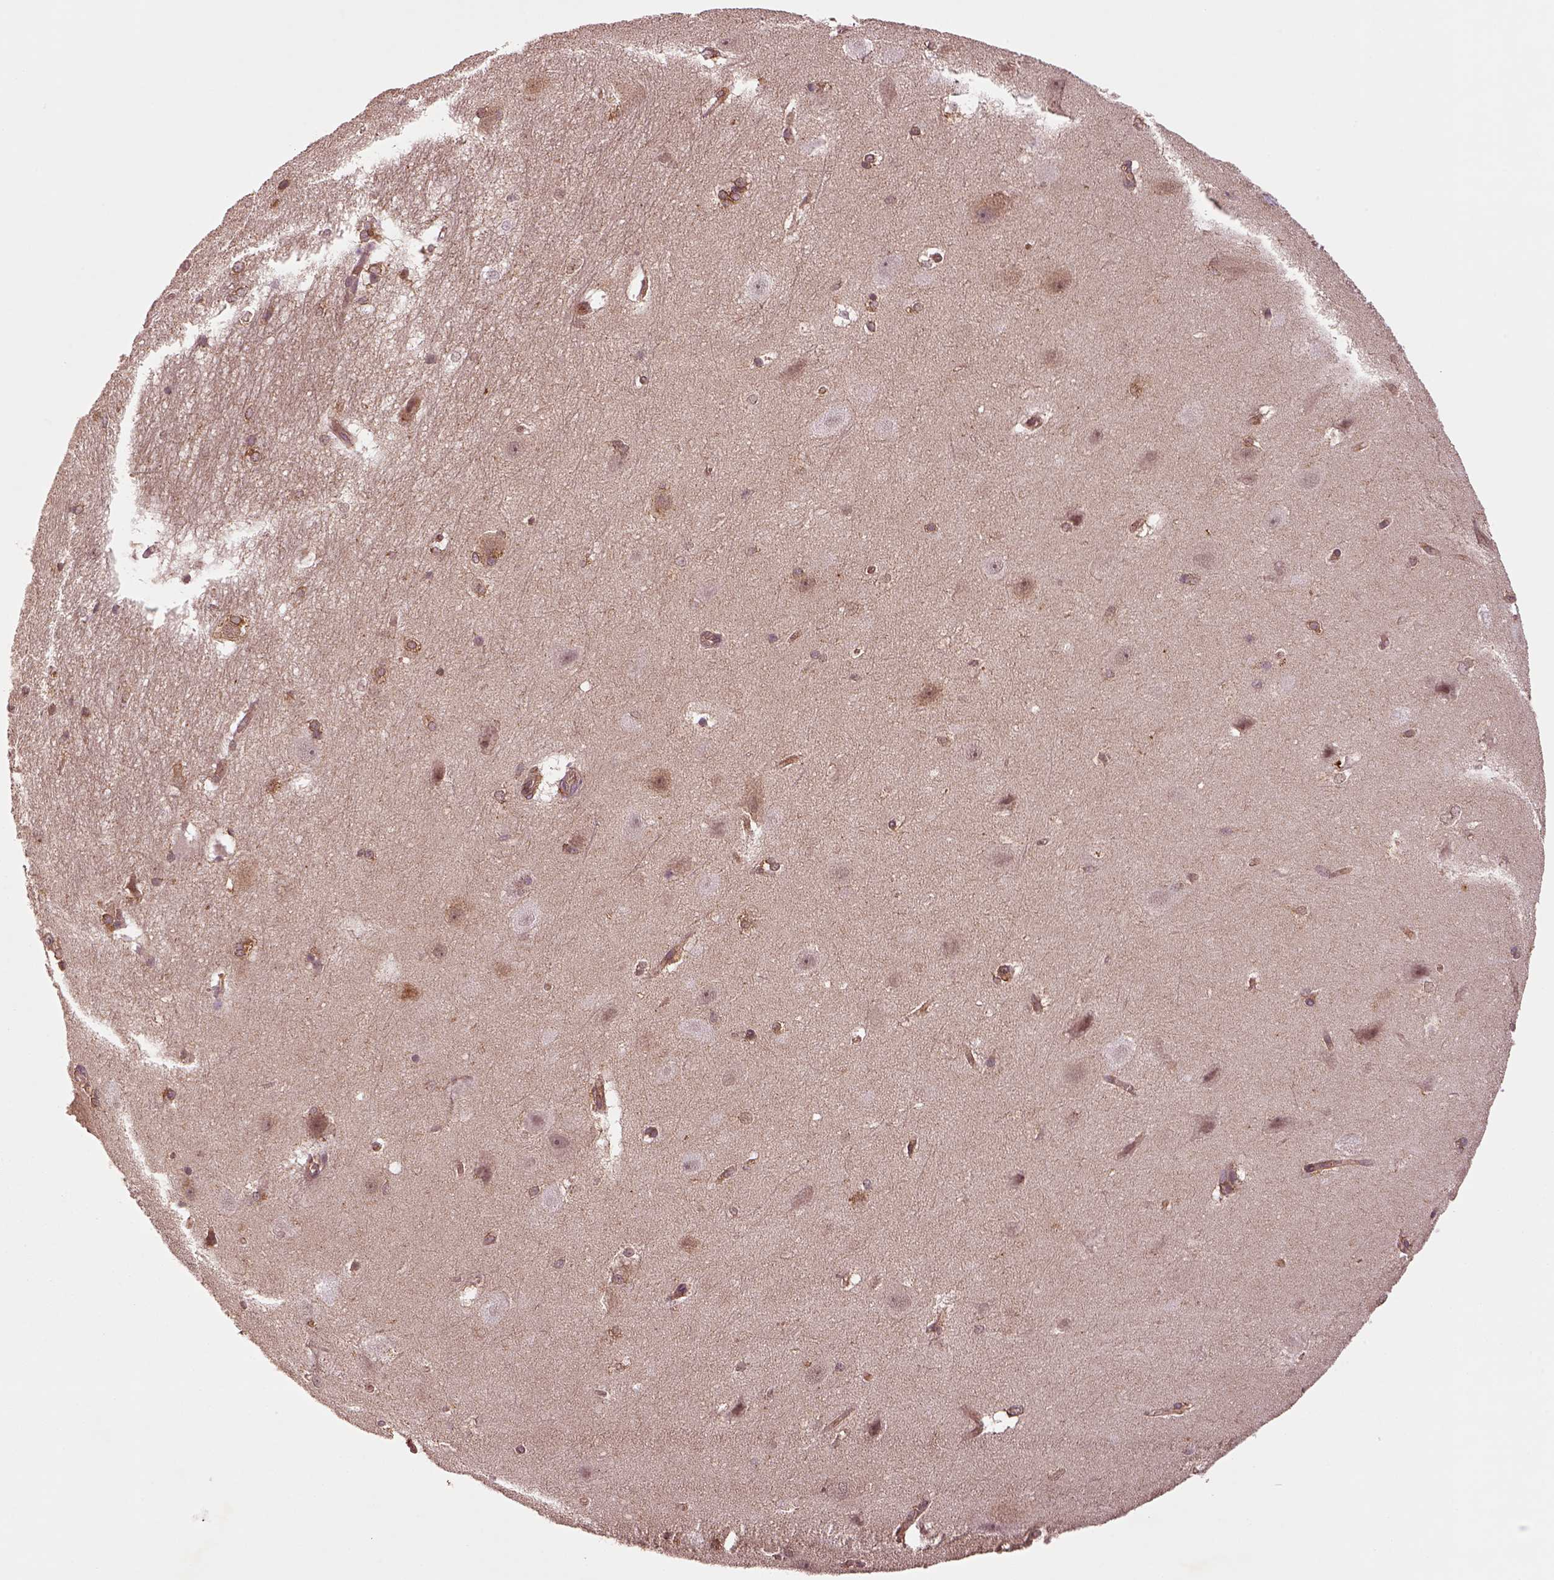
{"staining": {"intensity": "strong", "quantity": "<25%", "location": "nuclear"}, "tissue": "hippocampus", "cell_type": "Glial cells", "image_type": "normal", "snomed": [{"axis": "morphology", "description": "Normal tissue, NOS"}, {"axis": "topography", "description": "Cerebral cortex"}, {"axis": "topography", "description": "Hippocampus"}], "caption": "Hippocampus stained with DAB (3,3'-diaminobenzidine) immunohistochemistry (IHC) exhibits medium levels of strong nuclear positivity in approximately <25% of glial cells. Using DAB (3,3'-diaminobenzidine) (brown) and hematoxylin (blue) stains, captured at high magnification using brightfield microscopy.", "gene": "WASHC2A", "patient": {"sex": "female", "age": 19}}